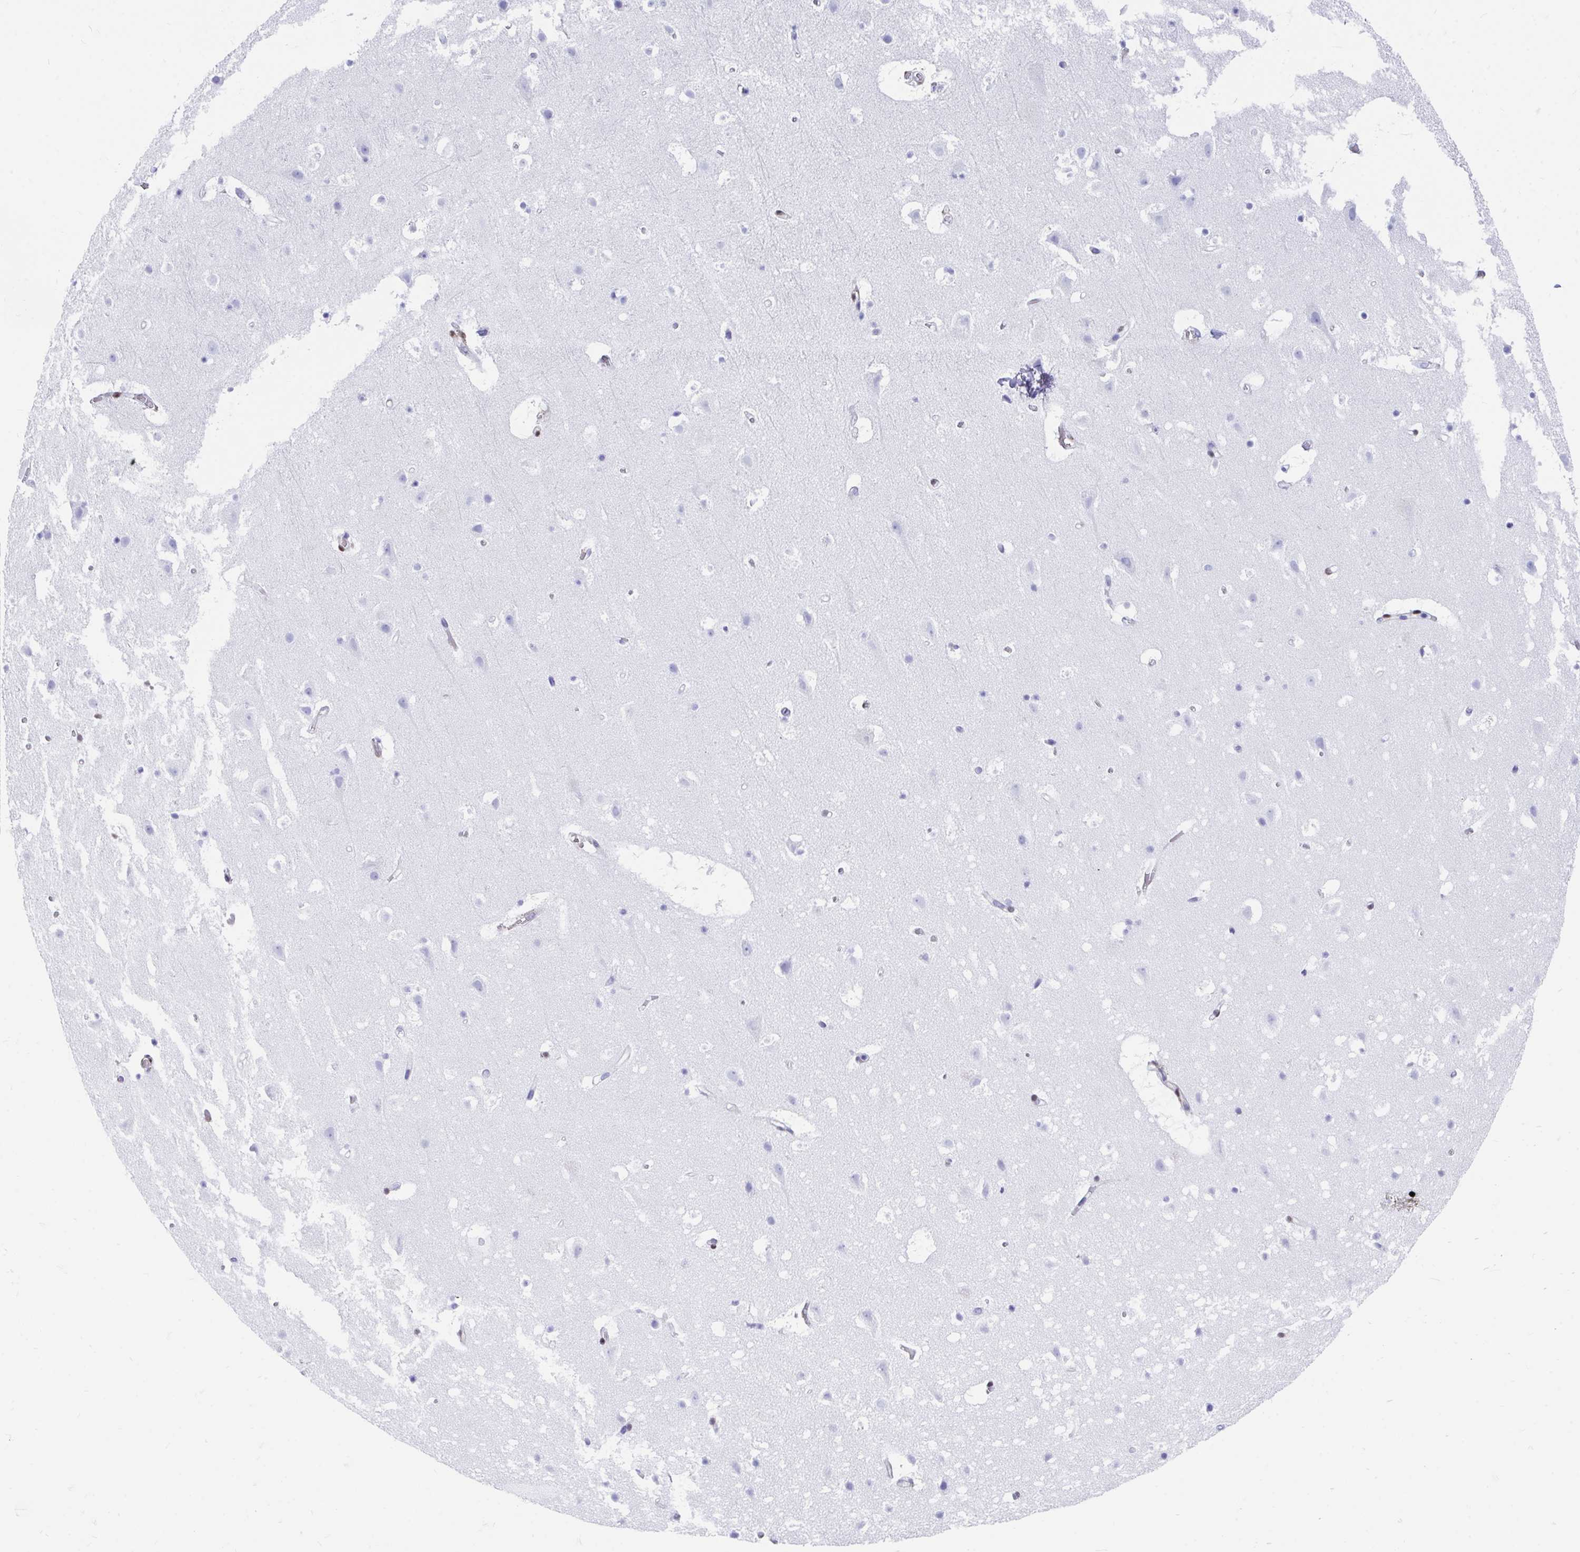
{"staining": {"intensity": "negative", "quantity": "none", "location": "none"}, "tissue": "cerebral cortex", "cell_type": "Endothelial cells", "image_type": "normal", "snomed": [{"axis": "morphology", "description": "Normal tissue, NOS"}, {"axis": "topography", "description": "Cerebral cortex"}], "caption": "Immunohistochemistry of unremarkable cerebral cortex demonstrates no staining in endothelial cells. (DAB IHC, high magnification).", "gene": "RBPMS", "patient": {"sex": "female", "age": 42}}